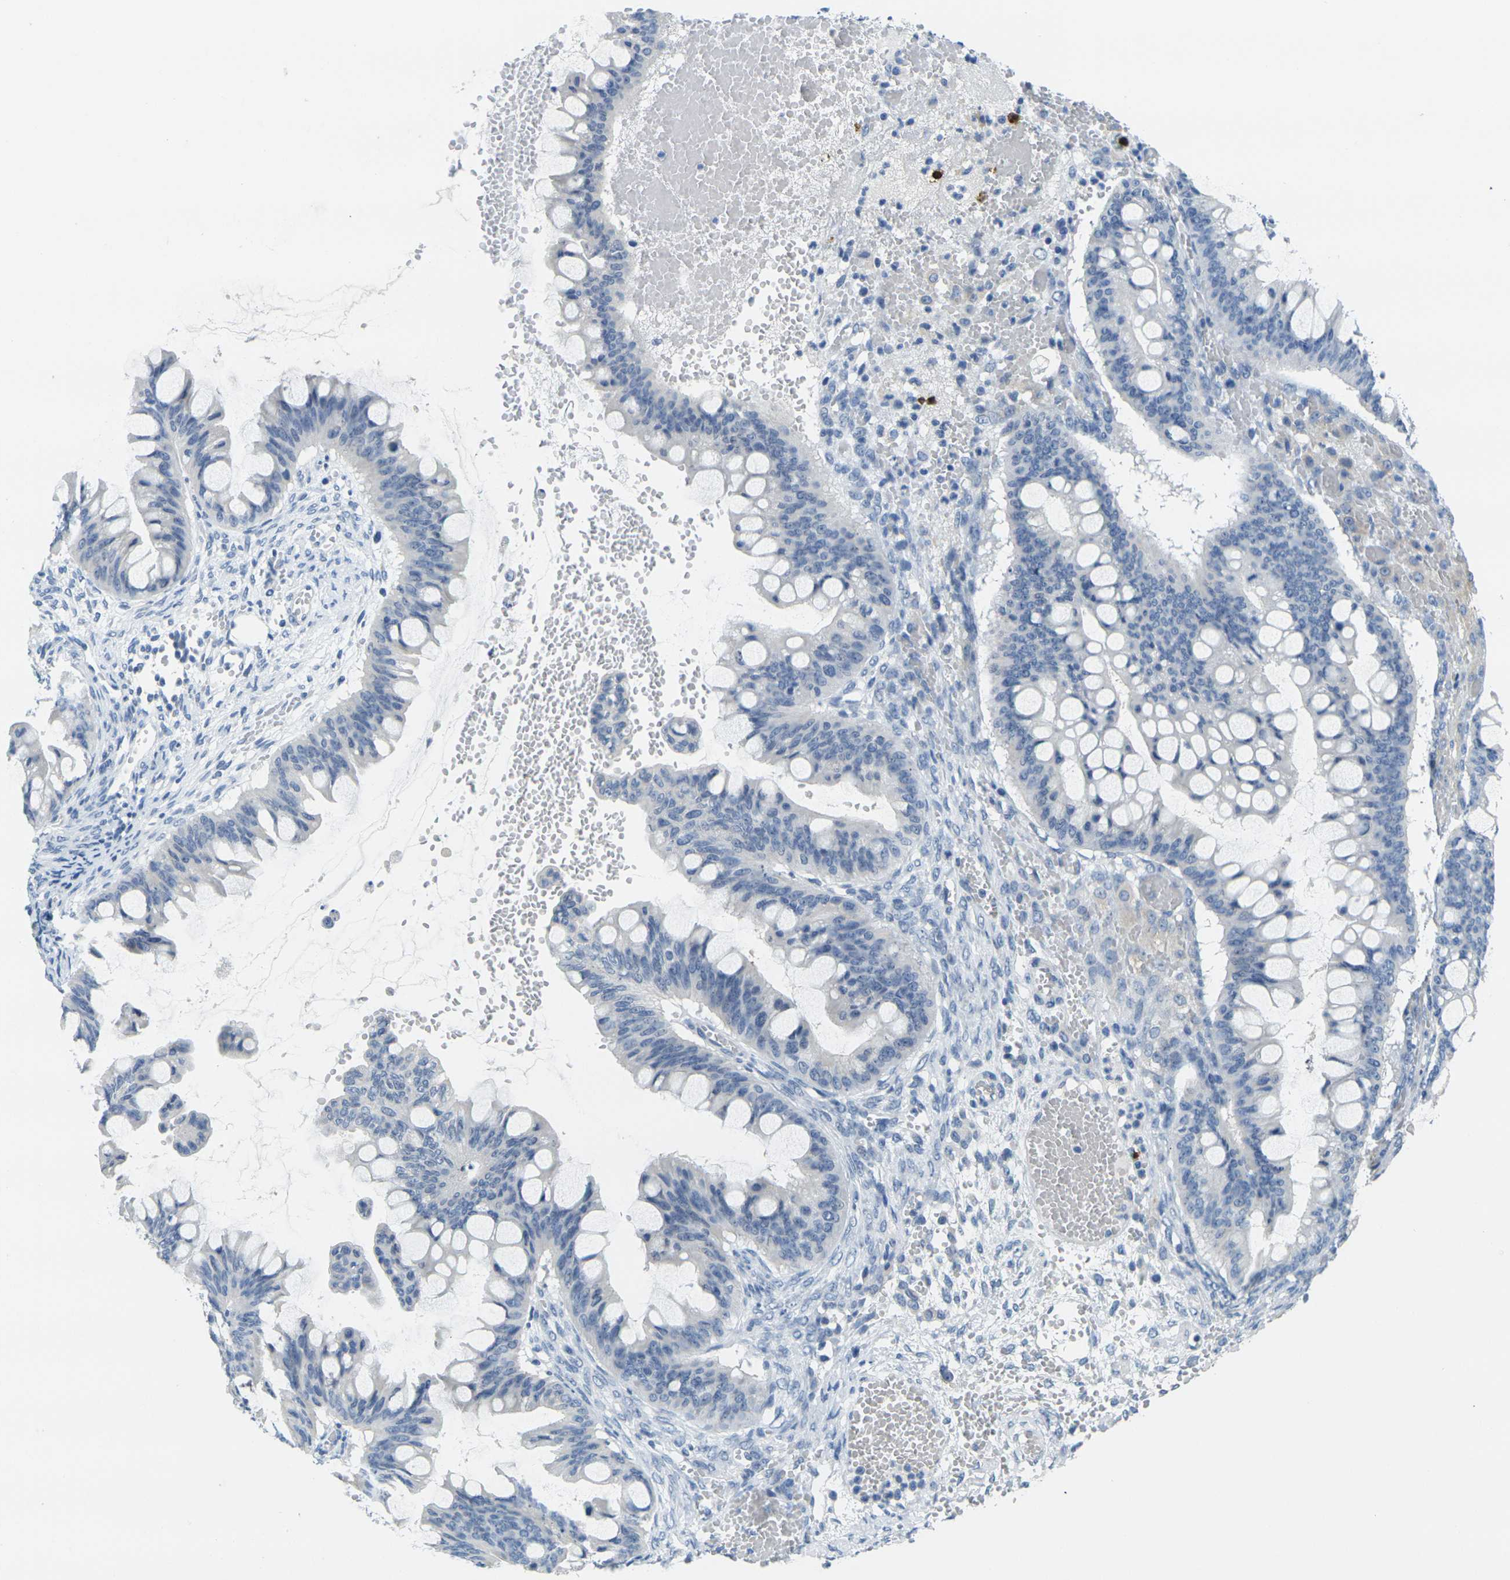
{"staining": {"intensity": "negative", "quantity": "none", "location": "none"}, "tissue": "ovarian cancer", "cell_type": "Tumor cells", "image_type": "cancer", "snomed": [{"axis": "morphology", "description": "Cystadenocarcinoma, mucinous, NOS"}, {"axis": "topography", "description": "Ovary"}], "caption": "This is an IHC photomicrograph of human mucinous cystadenocarcinoma (ovarian). There is no expression in tumor cells.", "gene": "GPR15", "patient": {"sex": "female", "age": 73}}